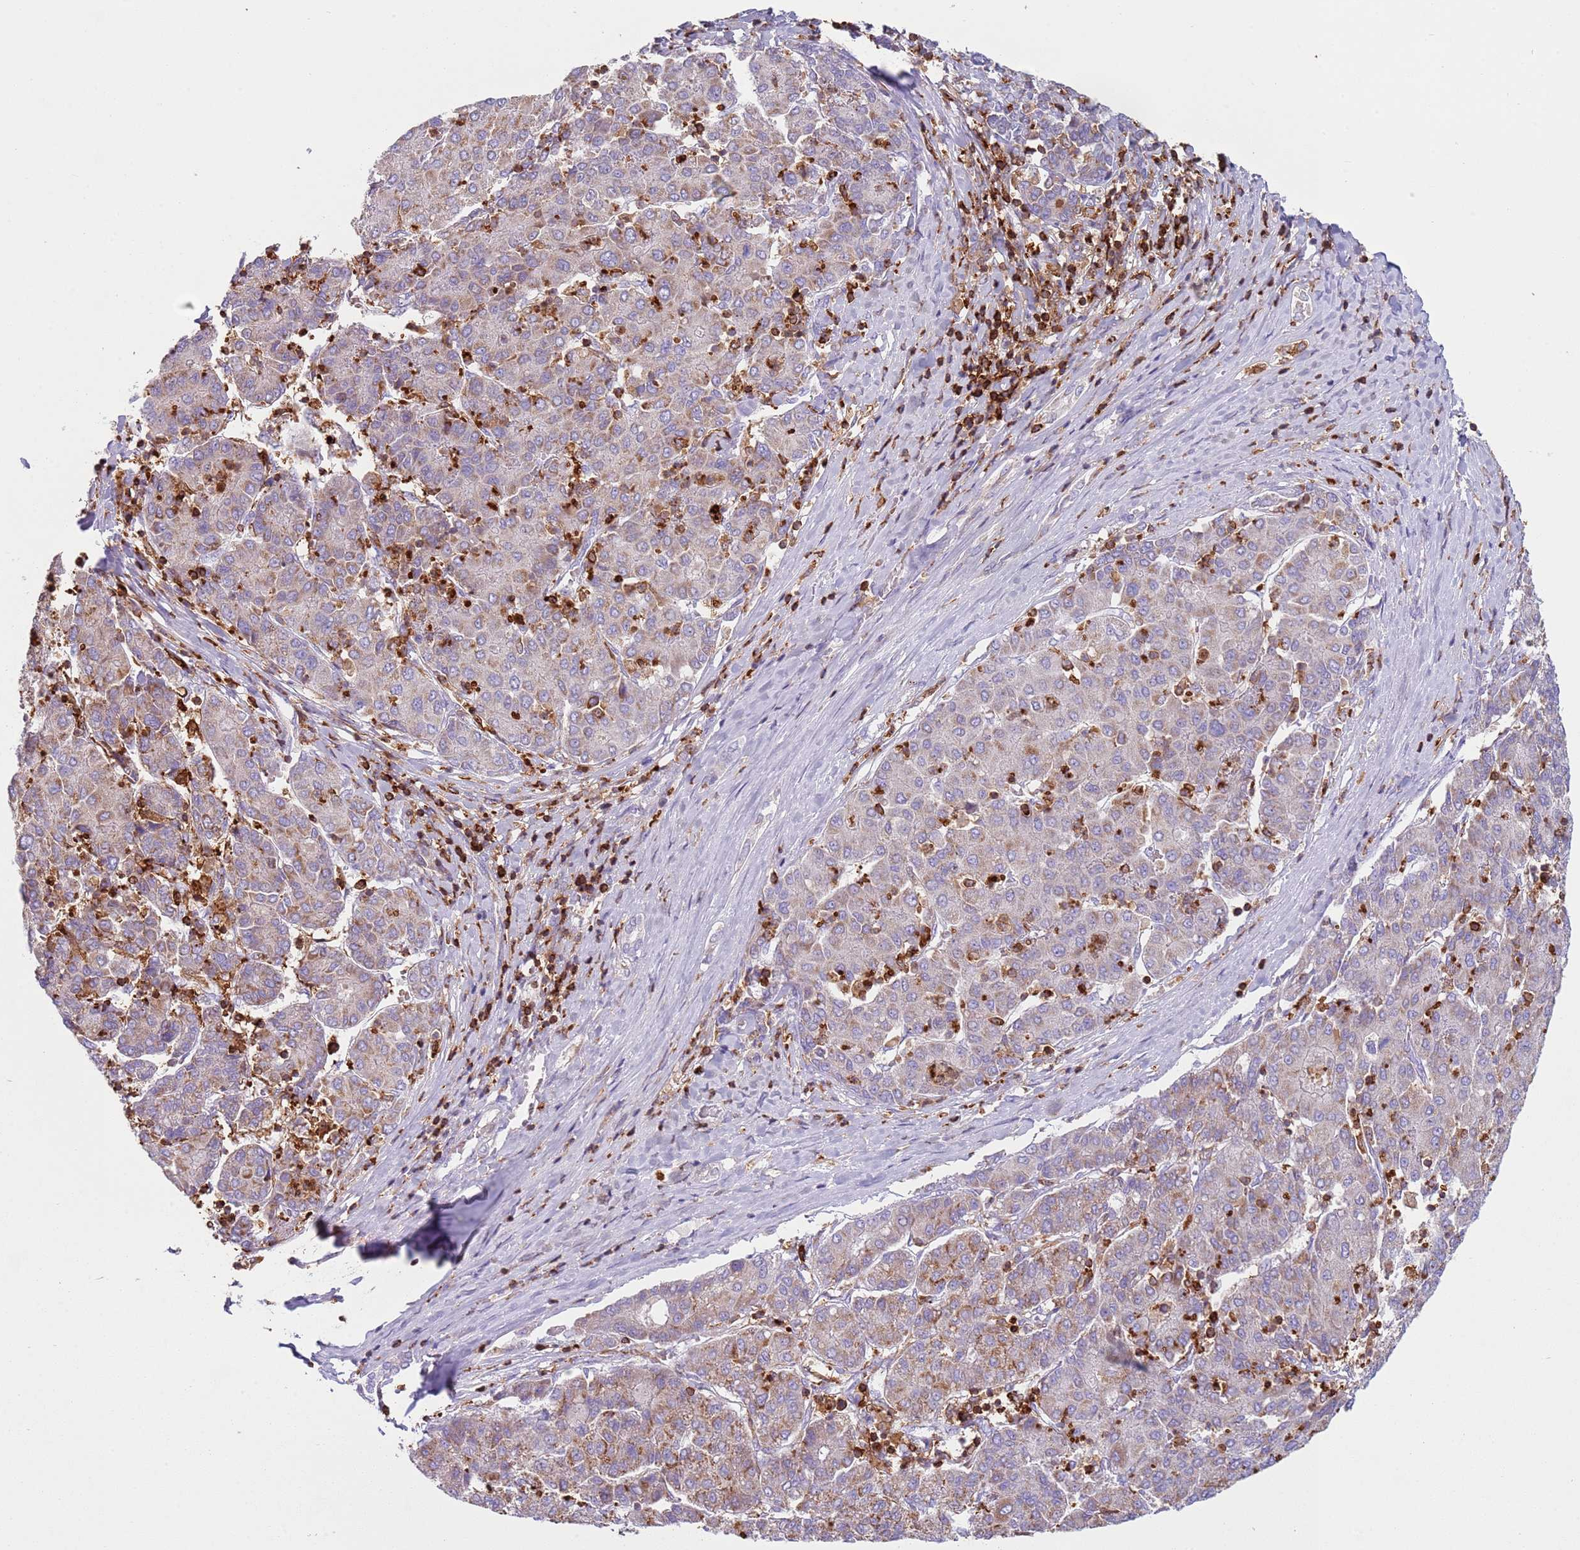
{"staining": {"intensity": "moderate", "quantity": "25%-75%", "location": "cytoplasmic/membranous"}, "tissue": "liver cancer", "cell_type": "Tumor cells", "image_type": "cancer", "snomed": [{"axis": "morphology", "description": "Carcinoma, Hepatocellular, NOS"}, {"axis": "topography", "description": "Liver"}], "caption": "DAB immunohistochemical staining of hepatocellular carcinoma (liver) exhibits moderate cytoplasmic/membranous protein positivity in approximately 25%-75% of tumor cells. (Brightfield microscopy of DAB IHC at high magnification).", "gene": "TTPAL", "patient": {"sex": "male", "age": 65}}